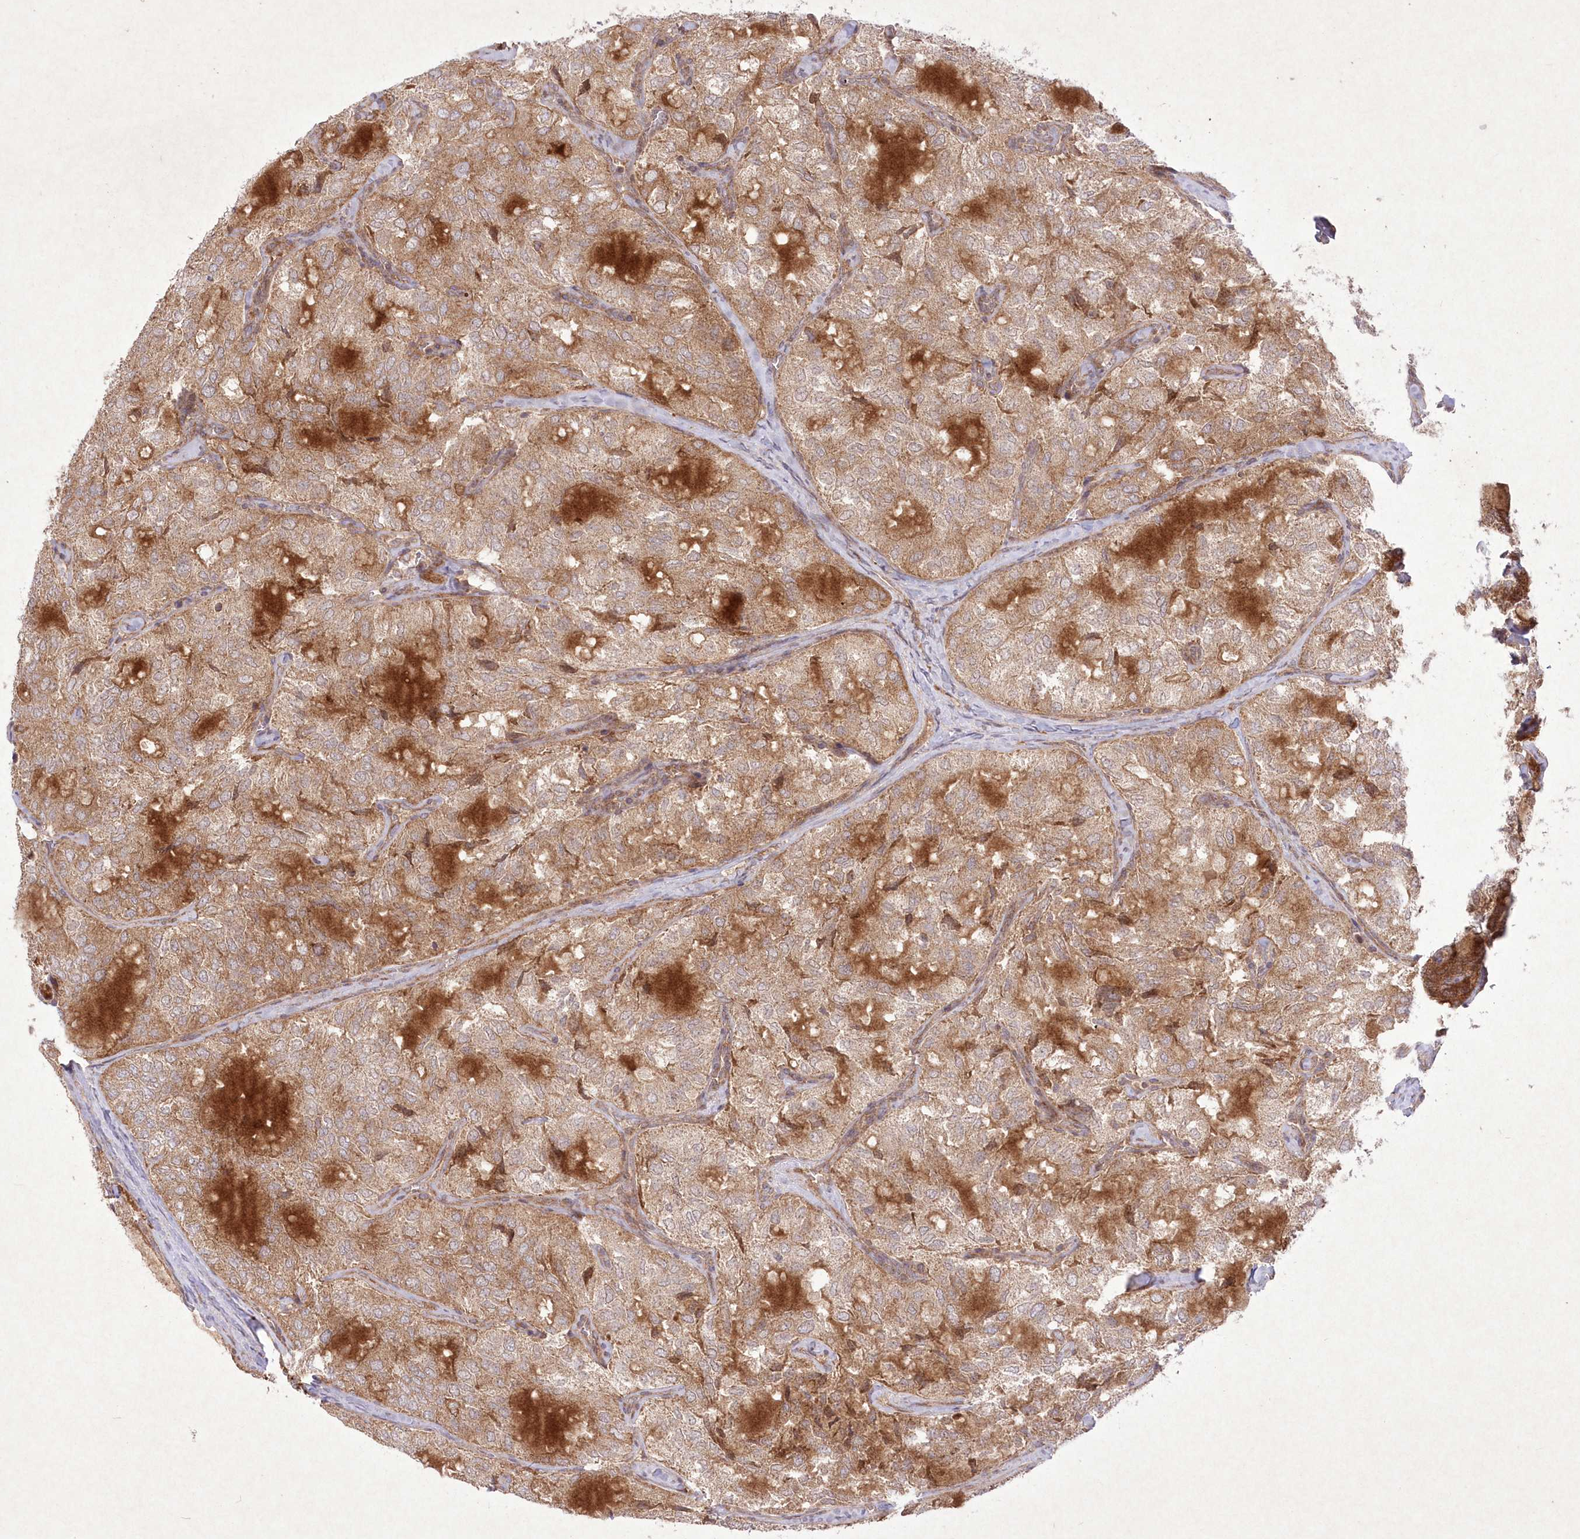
{"staining": {"intensity": "moderate", "quantity": ">75%", "location": "cytoplasmic/membranous"}, "tissue": "thyroid cancer", "cell_type": "Tumor cells", "image_type": "cancer", "snomed": [{"axis": "morphology", "description": "Follicular adenoma carcinoma, NOS"}, {"axis": "topography", "description": "Thyroid gland"}], "caption": "Thyroid cancer stained with immunohistochemistry (IHC) reveals moderate cytoplasmic/membranous positivity in about >75% of tumor cells. (IHC, brightfield microscopy, high magnification).", "gene": "APOM", "patient": {"sex": "male", "age": 75}}